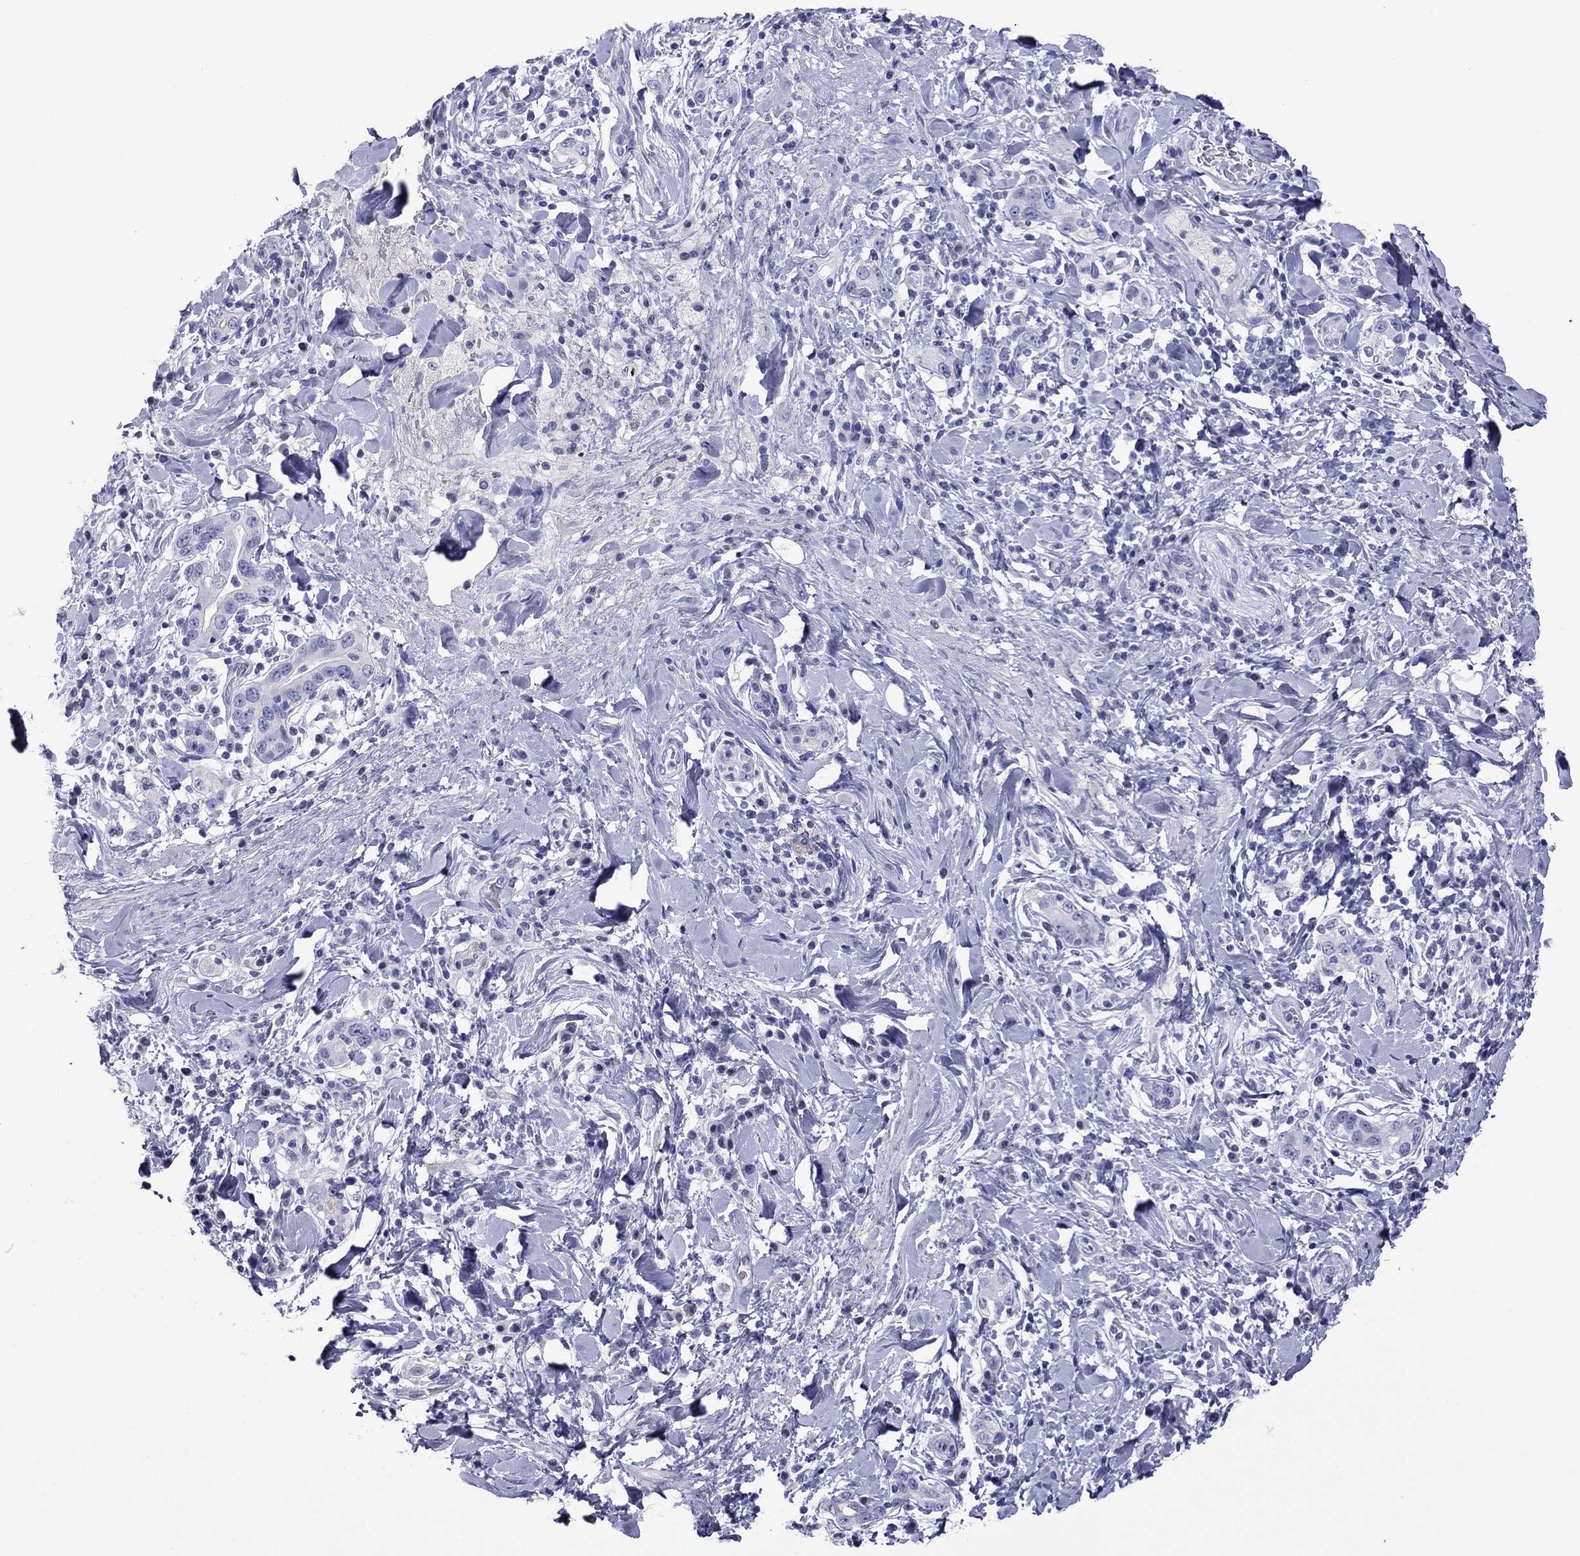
{"staining": {"intensity": "negative", "quantity": "none", "location": "none"}, "tissue": "stomach cancer", "cell_type": "Tumor cells", "image_type": "cancer", "snomed": [{"axis": "morphology", "description": "Adenocarcinoma, NOS"}, {"axis": "topography", "description": "Stomach"}], "caption": "Immunohistochemical staining of stomach cancer (adenocarcinoma) shows no significant positivity in tumor cells. Nuclei are stained in blue.", "gene": "PIWIL1", "patient": {"sex": "male", "age": 79}}